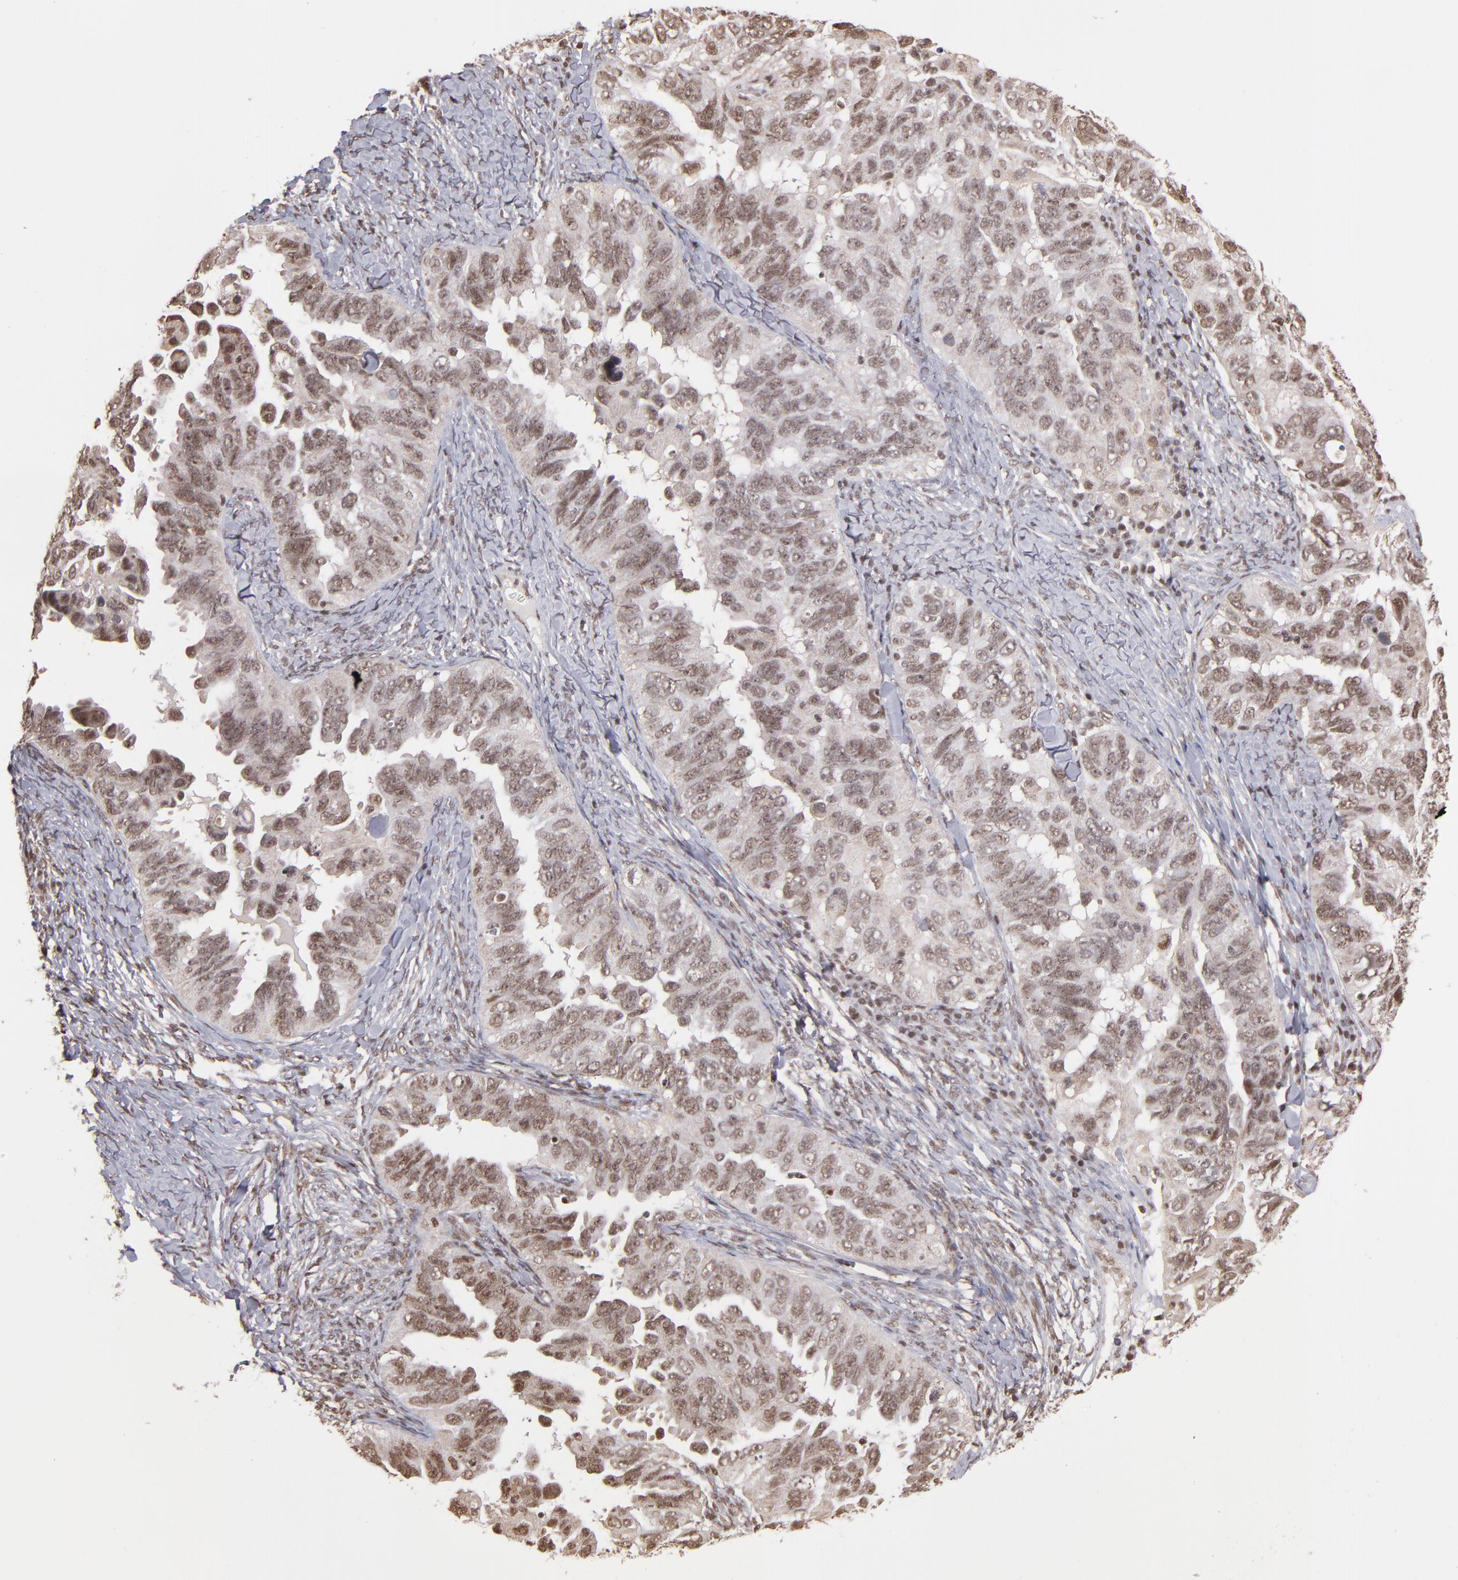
{"staining": {"intensity": "weak", "quantity": "25%-75%", "location": "nuclear"}, "tissue": "ovarian cancer", "cell_type": "Tumor cells", "image_type": "cancer", "snomed": [{"axis": "morphology", "description": "Cystadenocarcinoma, serous, NOS"}, {"axis": "topography", "description": "Ovary"}], "caption": "Protein staining shows weak nuclear staining in about 25%-75% of tumor cells in ovarian cancer. Immunohistochemistry (ihc) stains the protein in brown and the nuclei are stained blue.", "gene": "TERF2", "patient": {"sex": "female", "age": 82}}